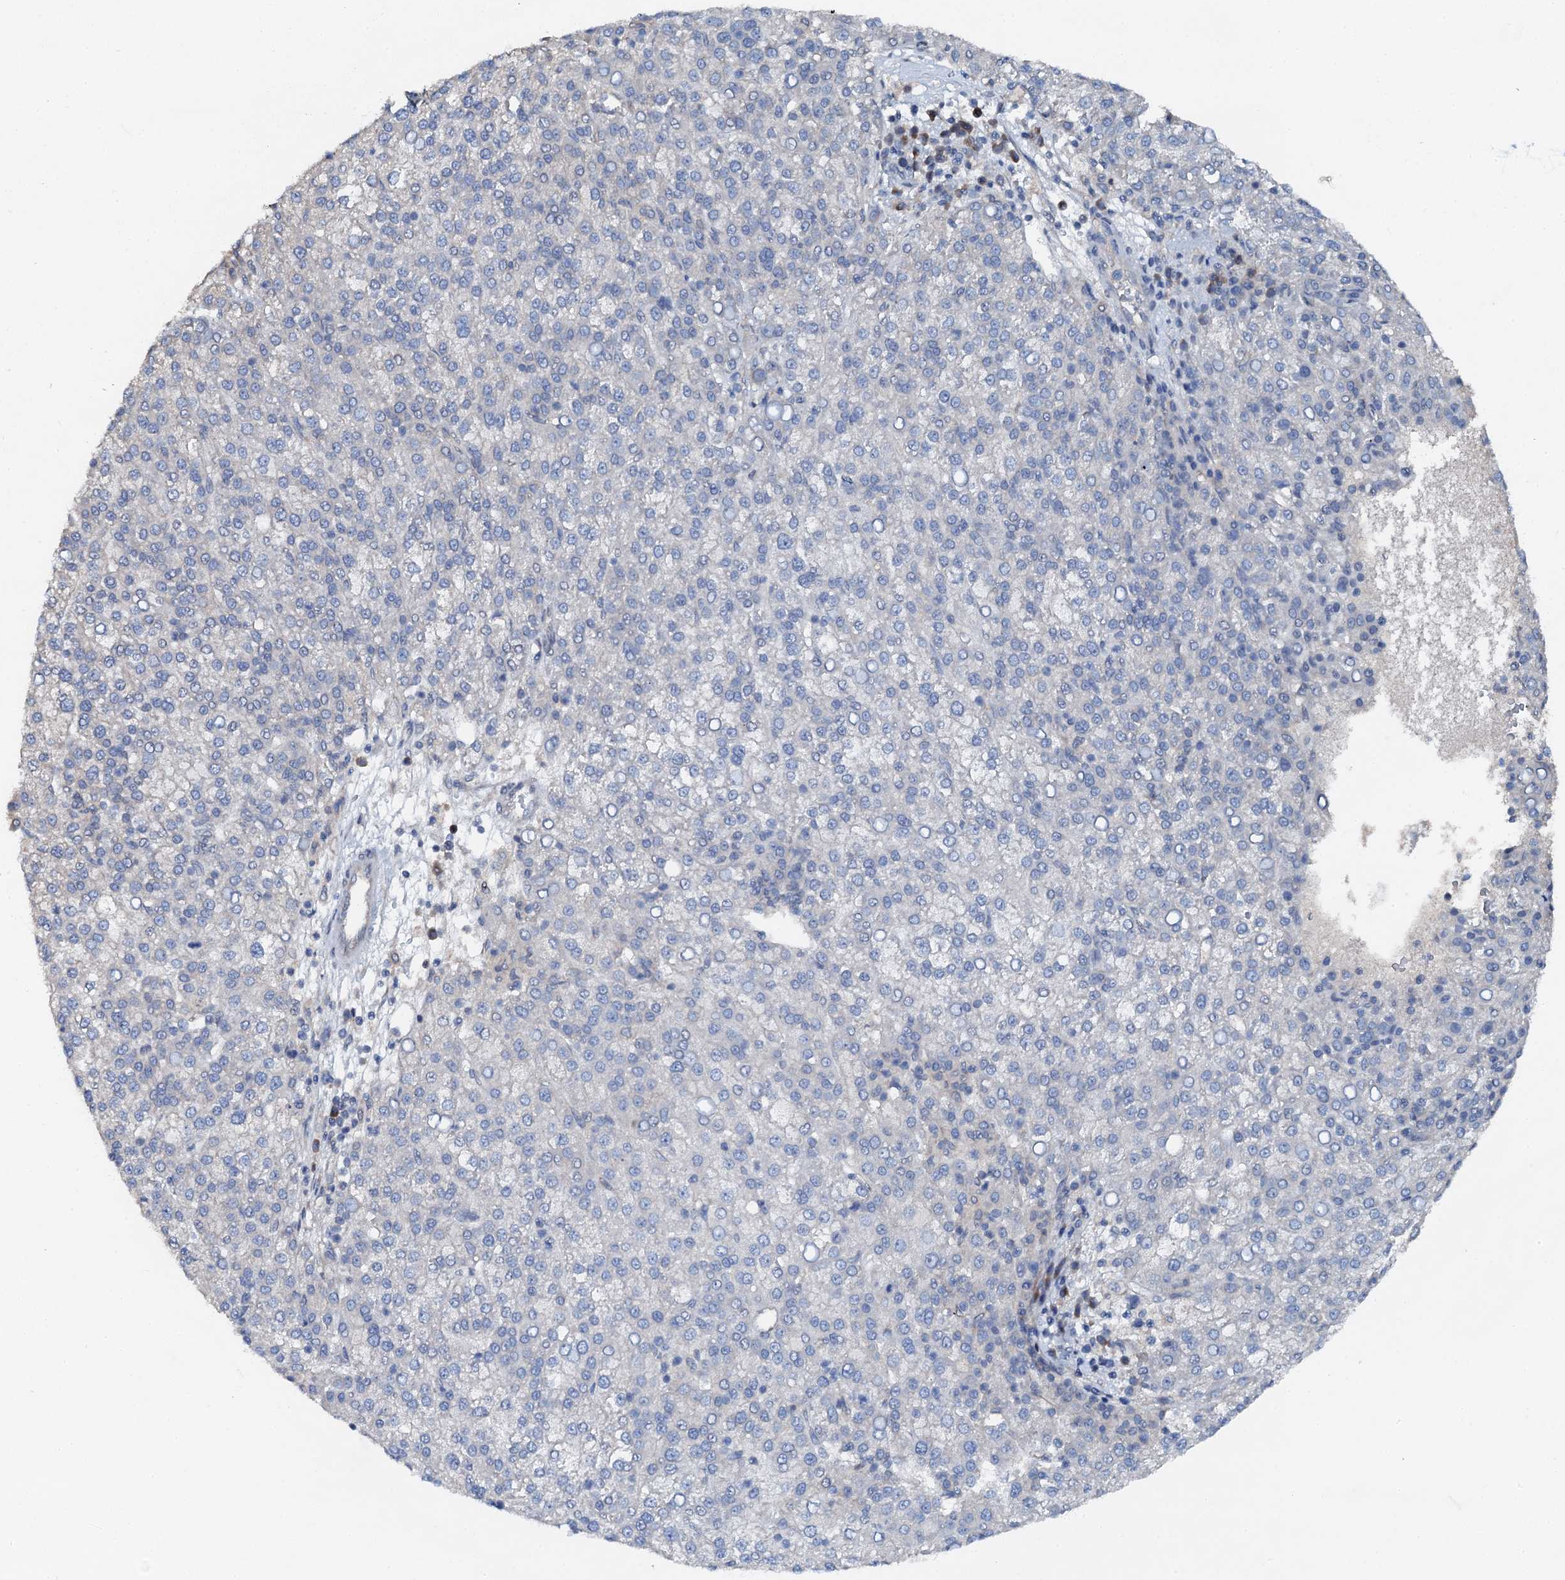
{"staining": {"intensity": "negative", "quantity": "none", "location": "none"}, "tissue": "liver cancer", "cell_type": "Tumor cells", "image_type": "cancer", "snomed": [{"axis": "morphology", "description": "Carcinoma, Hepatocellular, NOS"}, {"axis": "topography", "description": "Liver"}], "caption": "Tumor cells are negative for brown protein staining in liver cancer (hepatocellular carcinoma).", "gene": "FLYWCH1", "patient": {"sex": "female", "age": 58}}